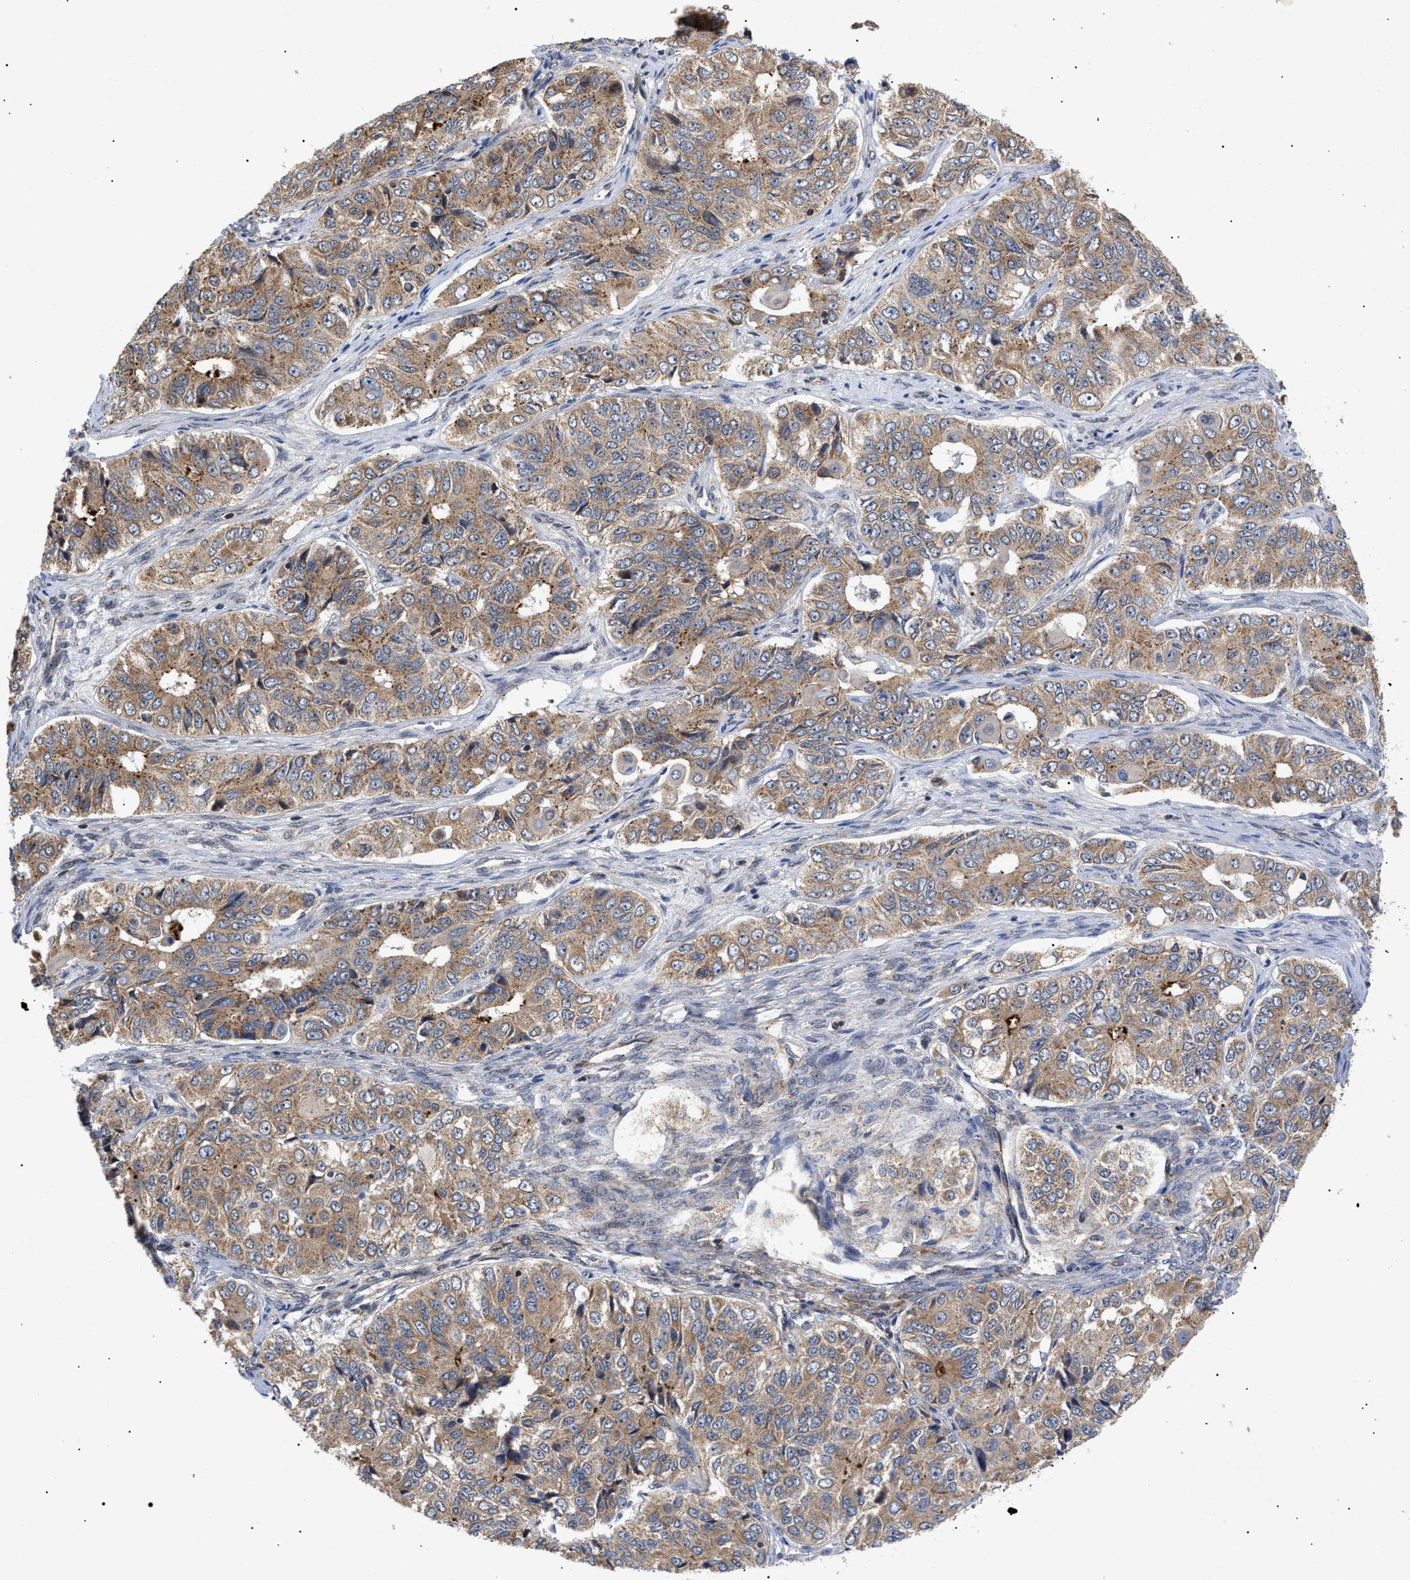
{"staining": {"intensity": "weak", "quantity": ">75%", "location": "cytoplasmic/membranous"}, "tissue": "ovarian cancer", "cell_type": "Tumor cells", "image_type": "cancer", "snomed": [{"axis": "morphology", "description": "Carcinoma, endometroid"}, {"axis": "topography", "description": "Ovary"}], "caption": "A micrograph showing weak cytoplasmic/membranous staining in approximately >75% of tumor cells in ovarian endometroid carcinoma, as visualized by brown immunohistochemical staining.", "gene": "ZBTB11", "patient": {"sex": "female", "age": 51}}